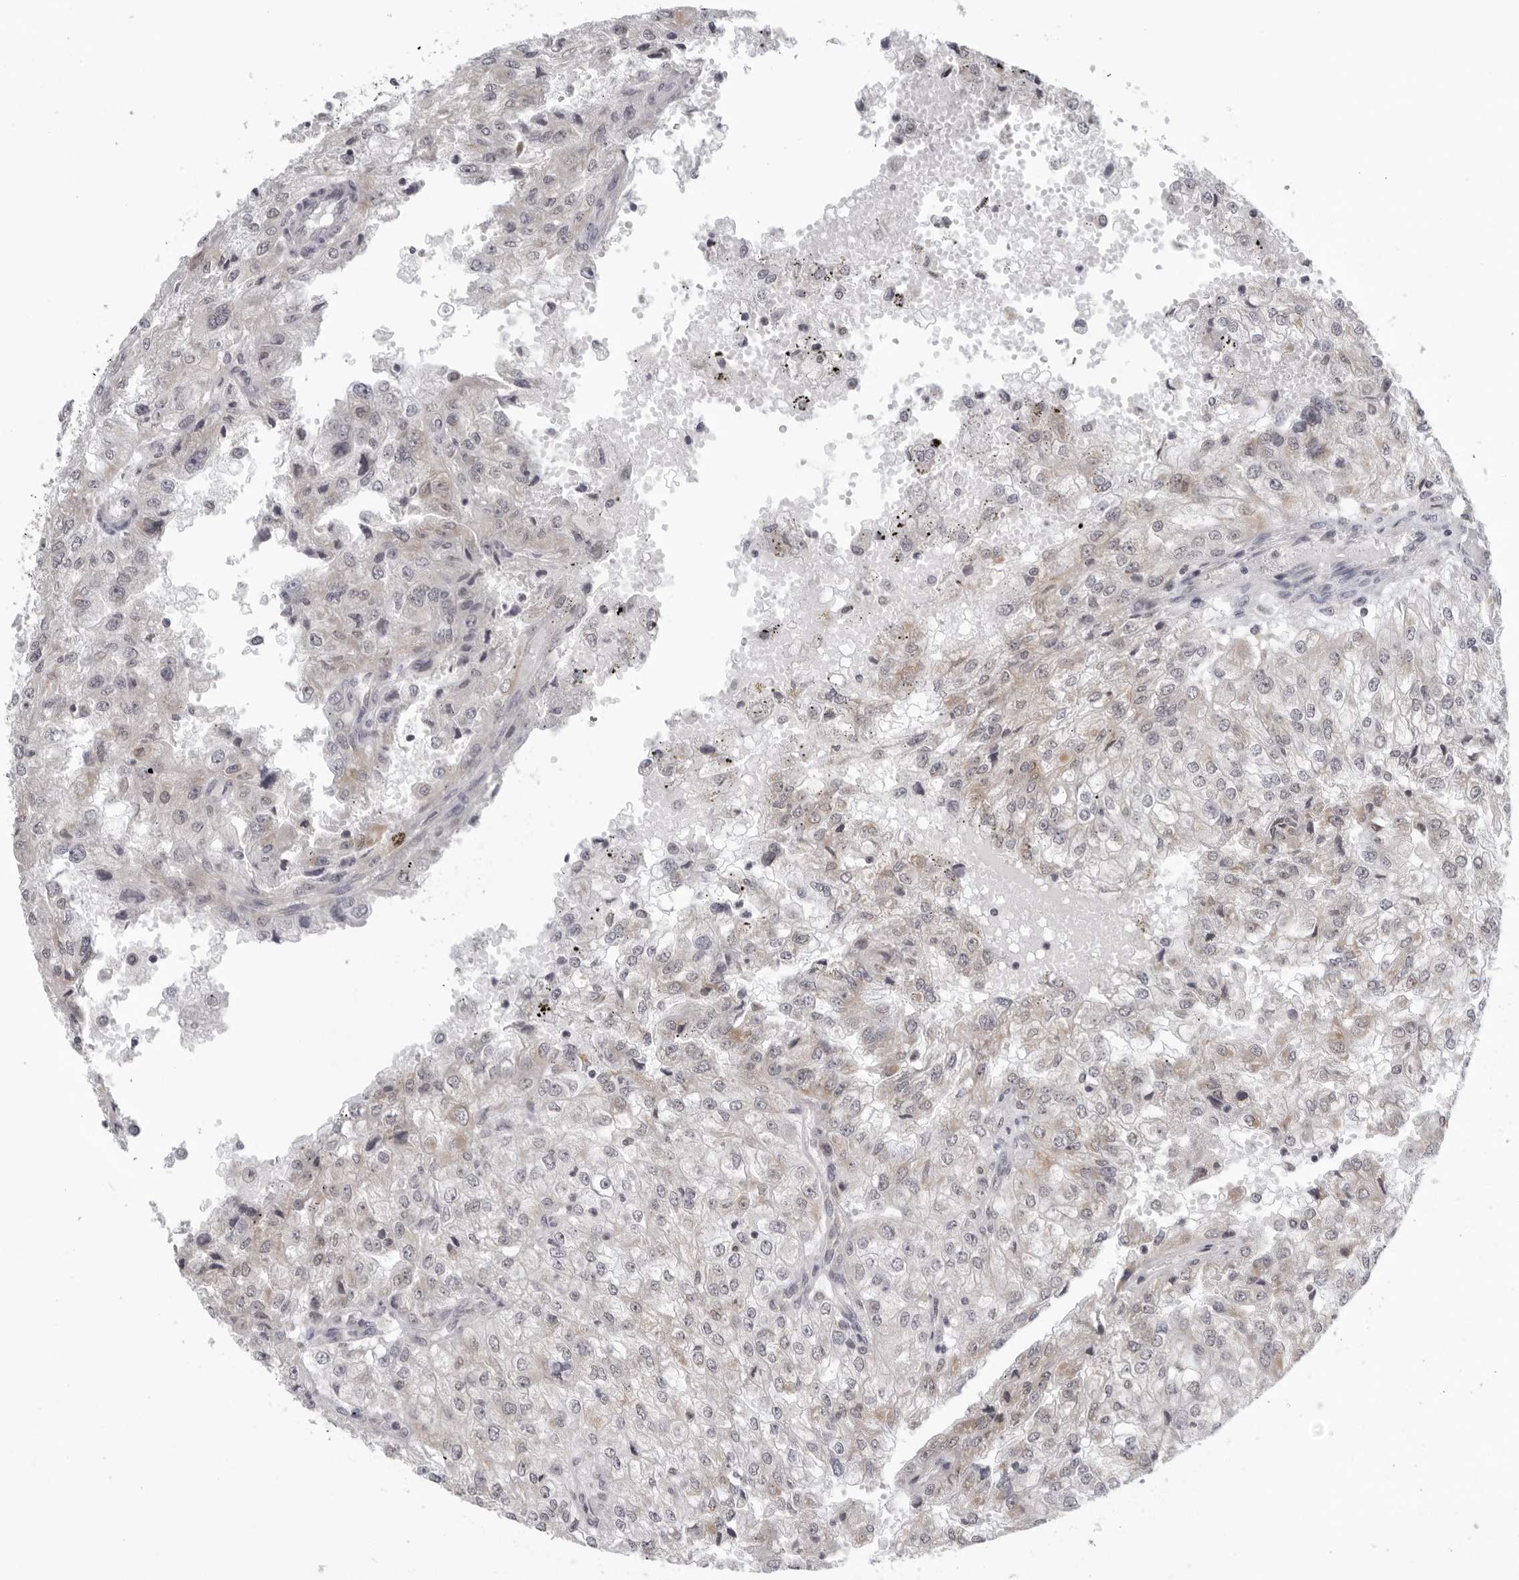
{"staining": {"intensity": "weak", "quantity": "25%-75%", "location": "cytoplasmic/membranous"}, "tissue": "renal cancer", "cell_type": "Tumor cells", "image_type": "cancer", "snomed": [{"axis": "morphology", "description": "Adenocarcinoma, NOS"}, {"axis": "topography", "description": "Kidney"}], "caption": "Renal cancer stained with a brown dye reveals weak cytoplasmic/membranous positive staining in approximately 25%-75% of tumor cells.", "gene": "CPT2", "patient": {"sex": "female", "age": 54}}